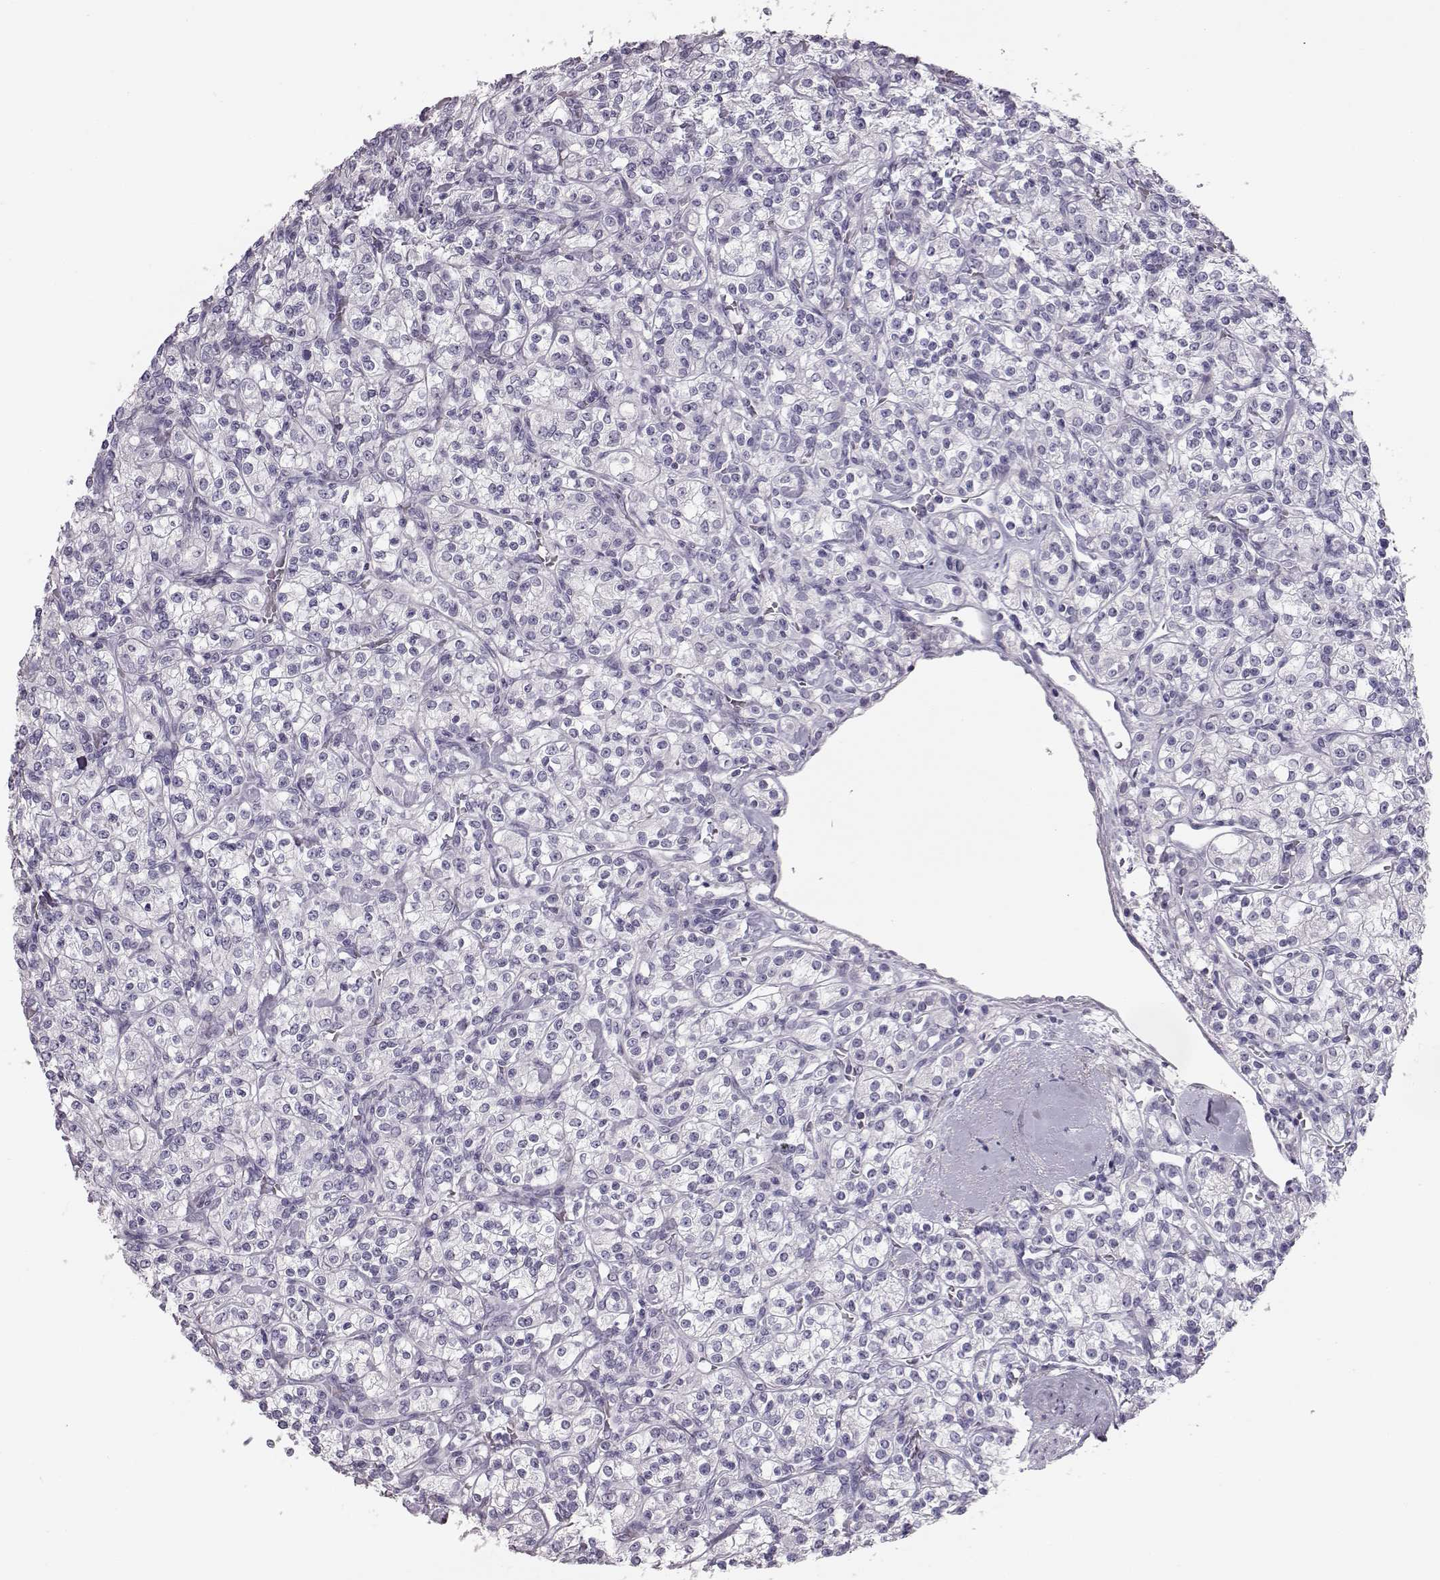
{"staining": {"intensity": "negative", "quantity": "none", "location": "none"}, "tissue": "renal cancer", "cell_type": "Tumor cells", "image_type": "cancer", "snomed": [{"axis": "morphology", "description": "Adenocarcinoma, NOS"}, {"axis": "topography", "description": "Kidney"}], "caption": "This is an immunohistochemistry micrograph of human renal cancer. There is no expression in tumor cells.", "gene": "BFSP2", "patient": {"sex": "male", "age": 77}}